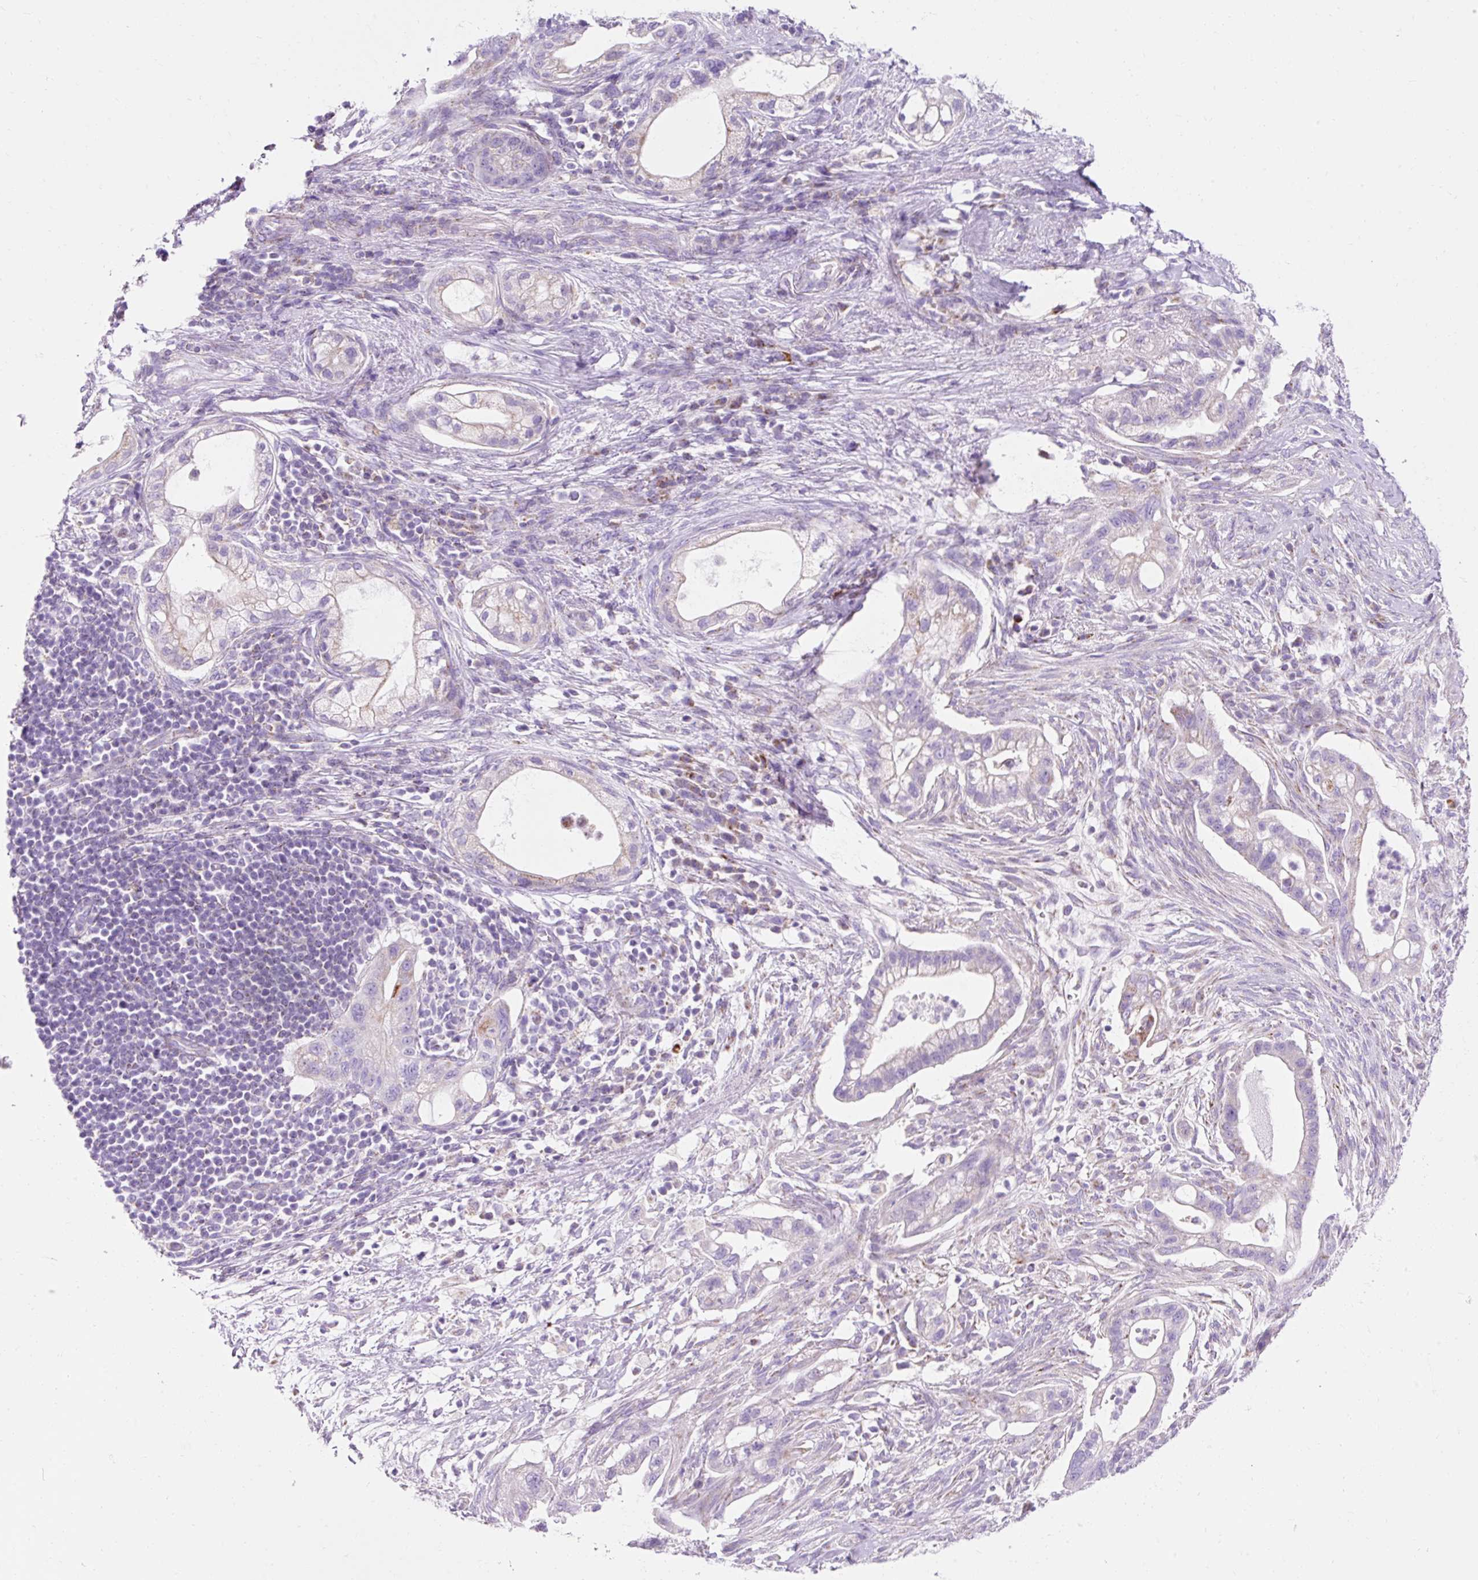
{"staining": {"intensity": "negative", "quantity": "none", "location": "none"}, "tissue": "pancreatic cancer", "cell_type": "Tumor cells", "image_type": "cancer", "snomed": [{"axis": "morphology", "description": "Adenocarcinoma, NOS"}, {"axis": "topography", "description": "Pancreas"}], "caption": "The immunohistochemistry image has no significant expression in tumor cells of pancreatic cancer (adenocarcinoma) tissue. (Immunohistochemistry, brightfield microscopy, high magnification).", "gene": "PLPP2", "patient": {"sex": "male", "age": 44}}